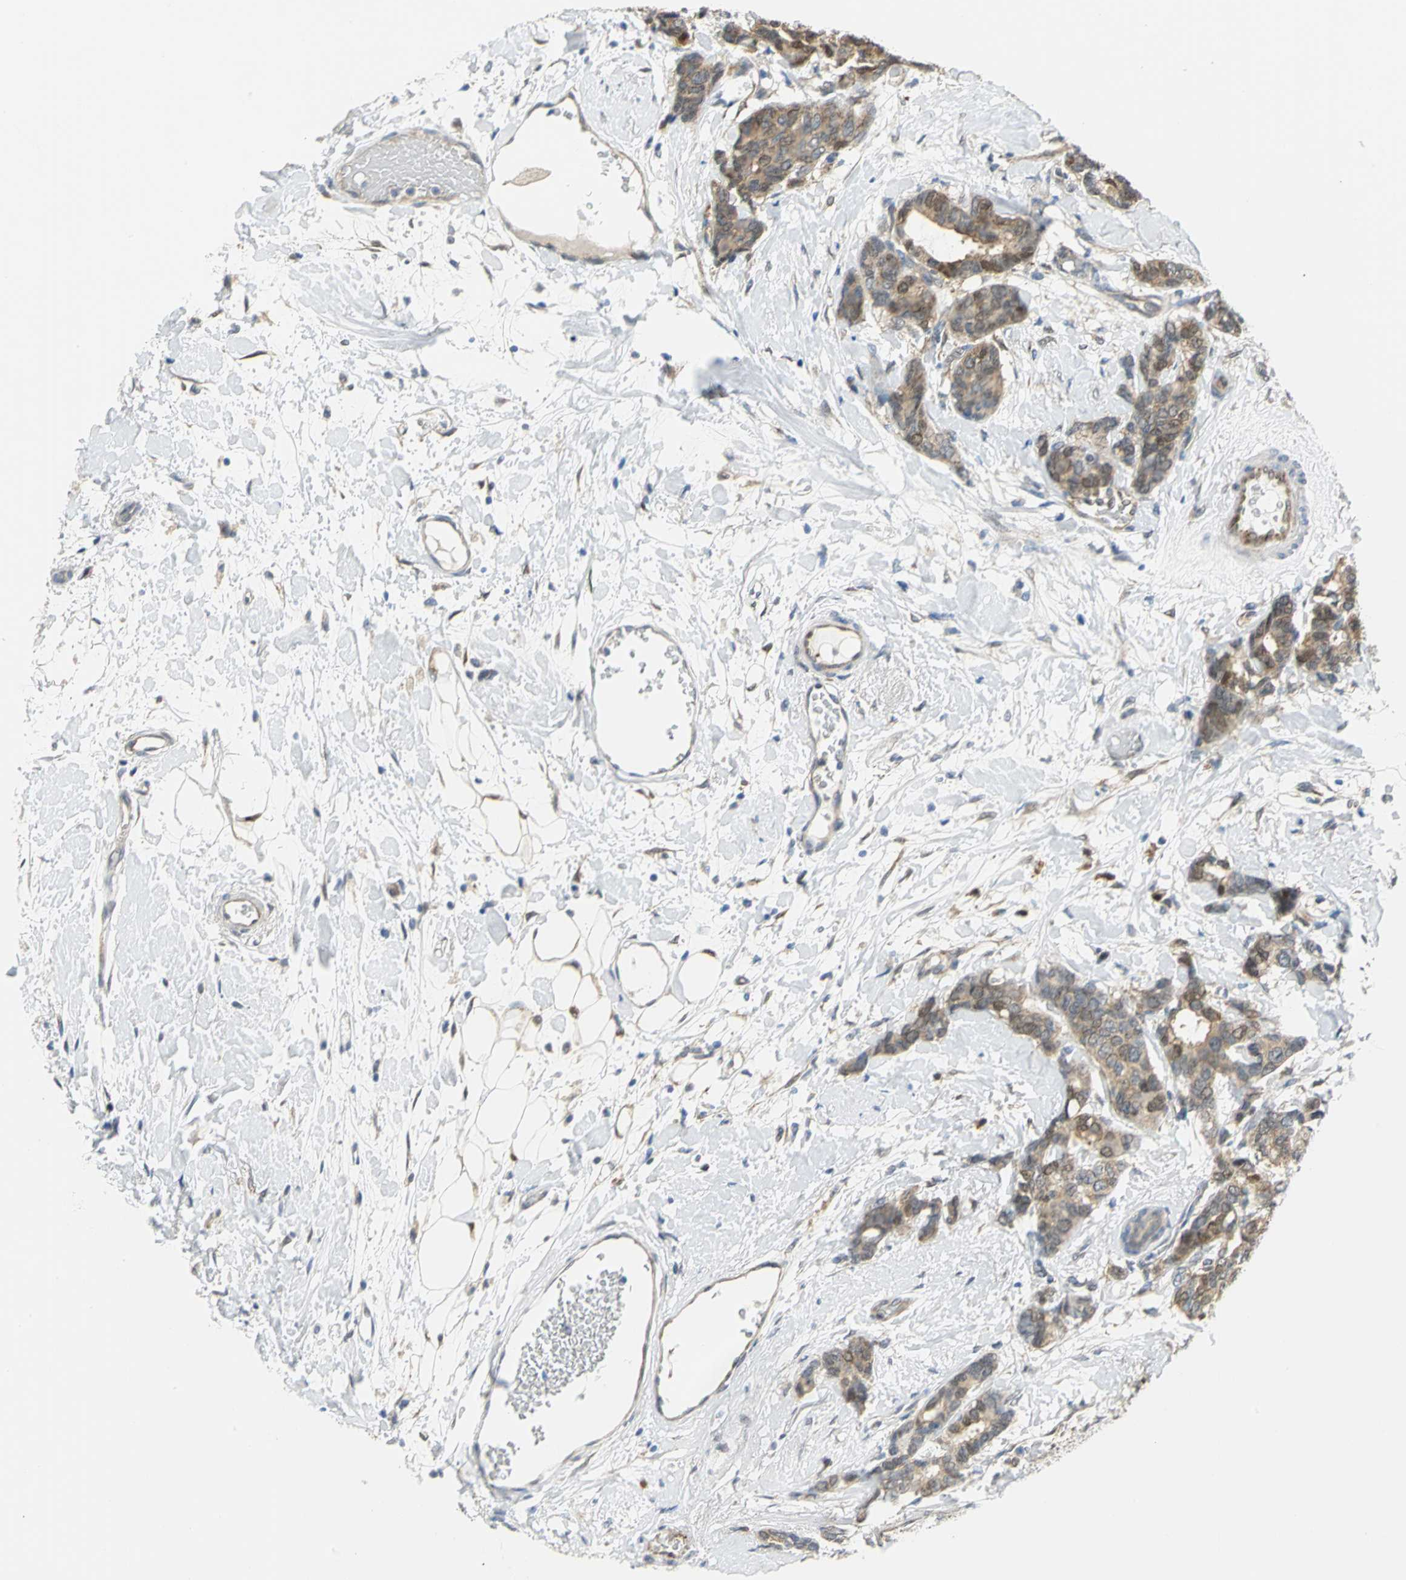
{"staining": {"intensity": "weak", "quantity": ">75%", "location": "cytoplasmic/membranous"}, "tissue": "breast cancer", "cell_type": "Tumor cells", "image_type": "cancer", "snomed": [{"axis": "morphology", "description": "Duct carcinoma"}, {"axis": "topography", "description": "Breast"}], "caption": "Weak cytoplasmic/membranous protein expression is appreciated in approximately >75% of tumor cells in breast cancer (intraductal carcinoma).", "gene": "PGM3", "patient": {"sex": "female", "age": 87}}